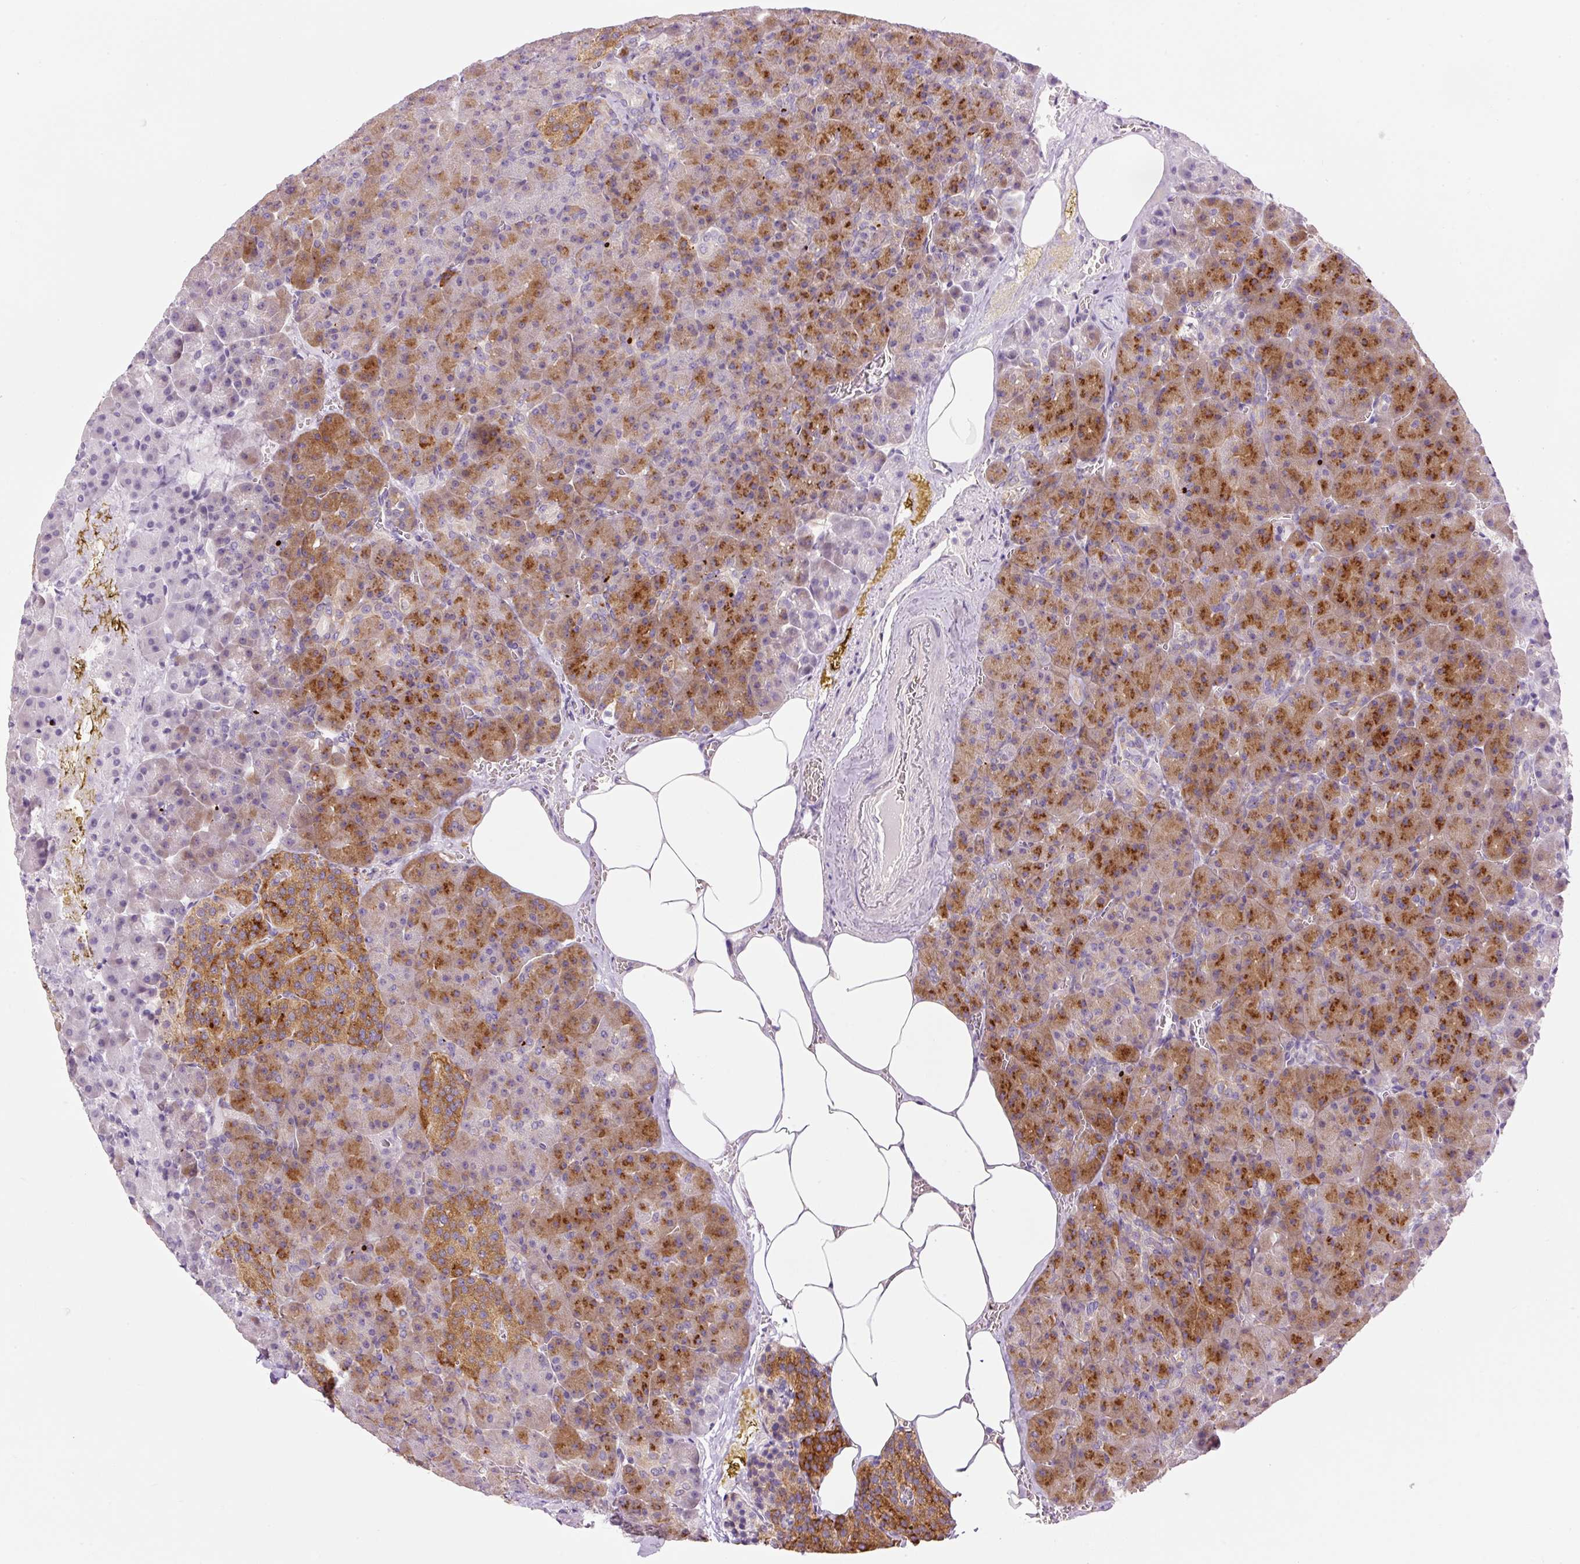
{"staining": {"intensity": "strong", "quantity": "25%-75%", "location": "cytoplasmic/membranous"}, "tissue": "pancreas", "cell_type": "Exocrine glandular cells", "image_type": "normal", "snomed": [{"axis": "morphology", "description": "Normal tissue, NOS"}, {"axis": "topography", "description": "Pancreas"}], "caption": "Protein staining of benign pancreas shows strong cytoplasmic/membranous staining in approximately 25%-75% of exocrine glandular cells.", "gene": "HAX1", "patient": {"sex": "female", "age": 74}}